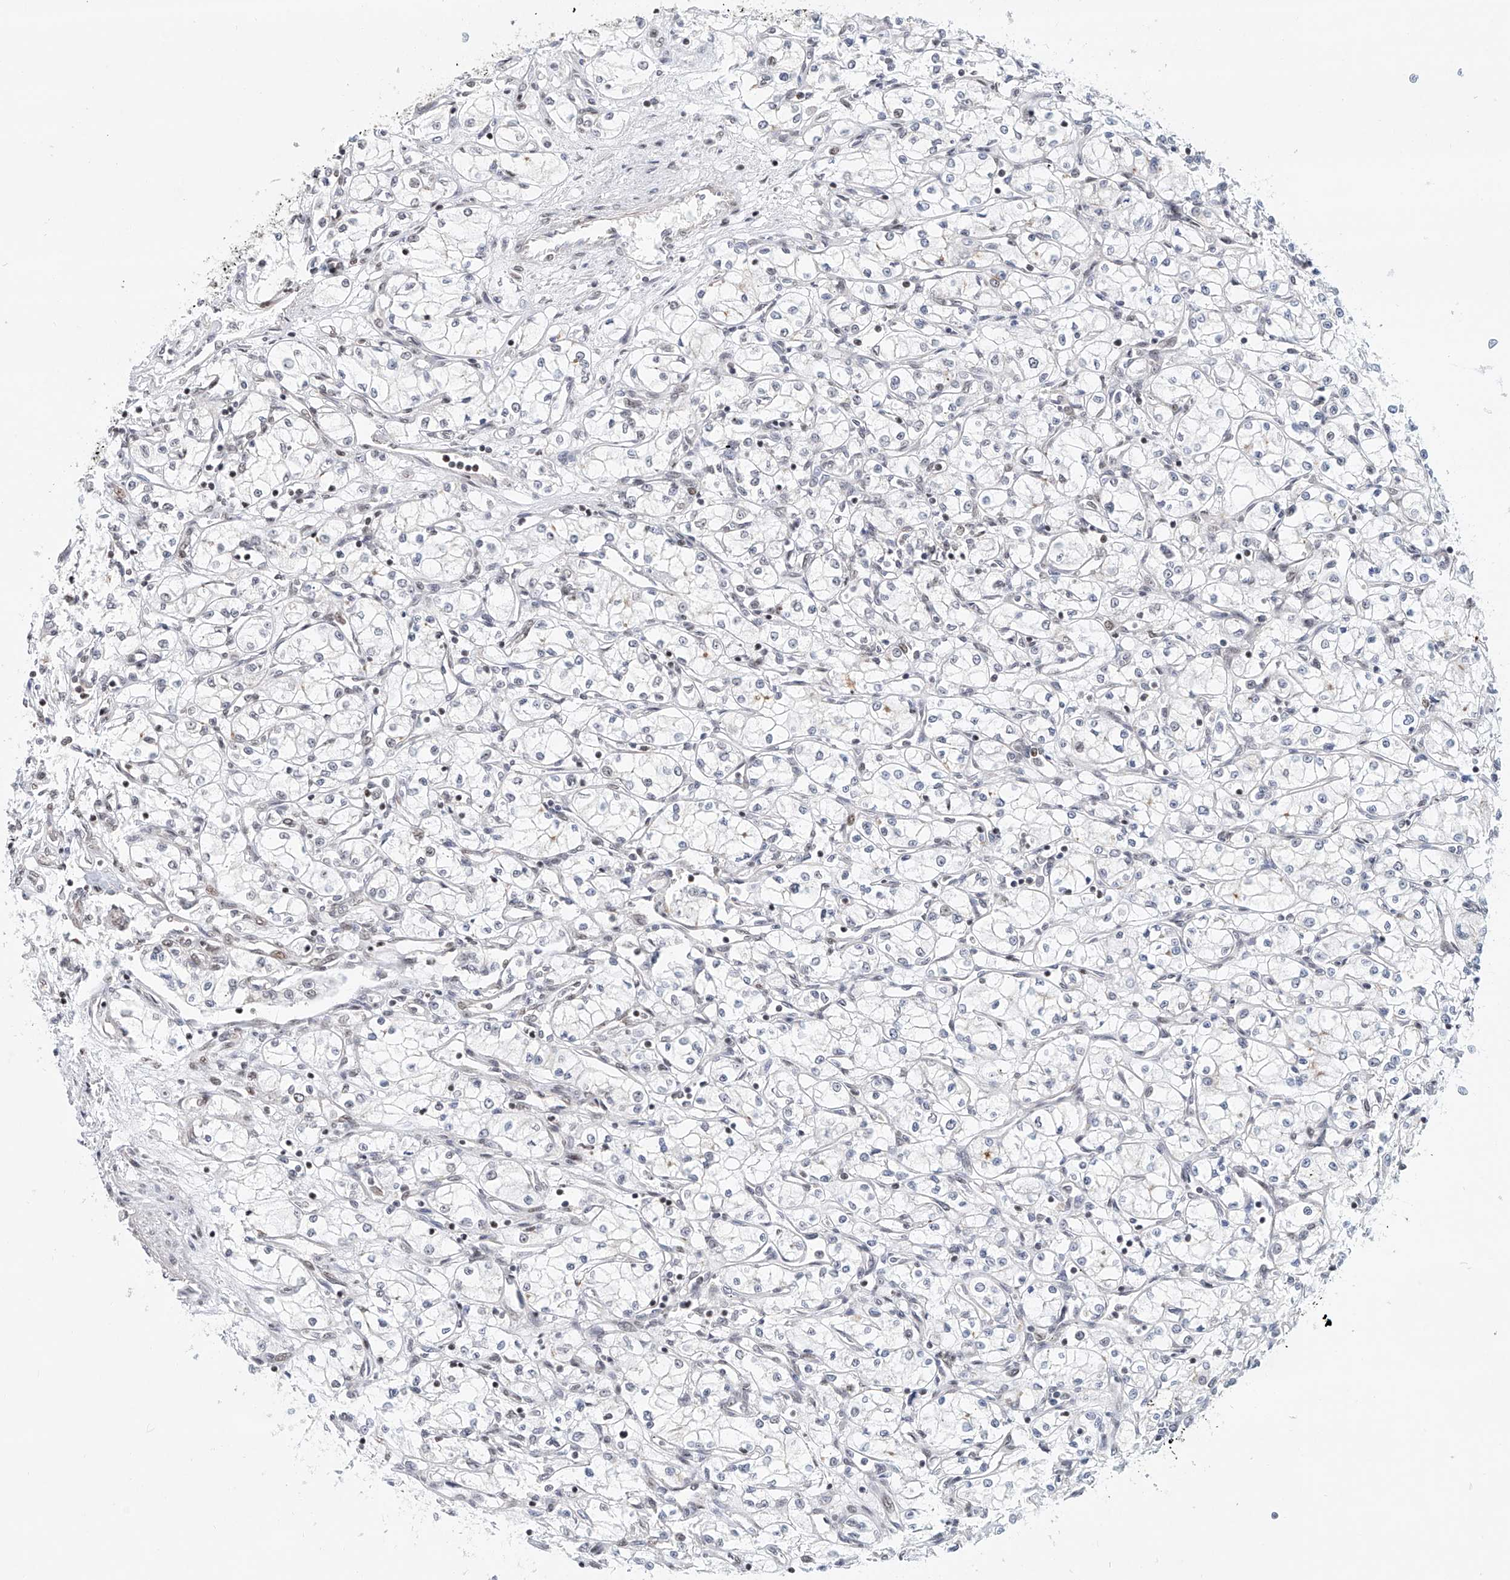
{"staining": {"intensity": "negative", "quantity": "none", "location": "none"}, "tissue": "renal cancer", "cell_type": "Tumor cells", "image_type": "cancer", "snomed": [{"axis": "morphology", "description": "Adenocarcinoma, NOS"}, {"axis": "topography", "description": "Kidney"}], "caption": "The photomicrograph shows no staining of tumor cells in renal cancer (adenocarcinoma). (IHC, brightfield microscopy, high magnification).", "gene": "ZNF470", "patient": {"sex": "male", "age": 59}}